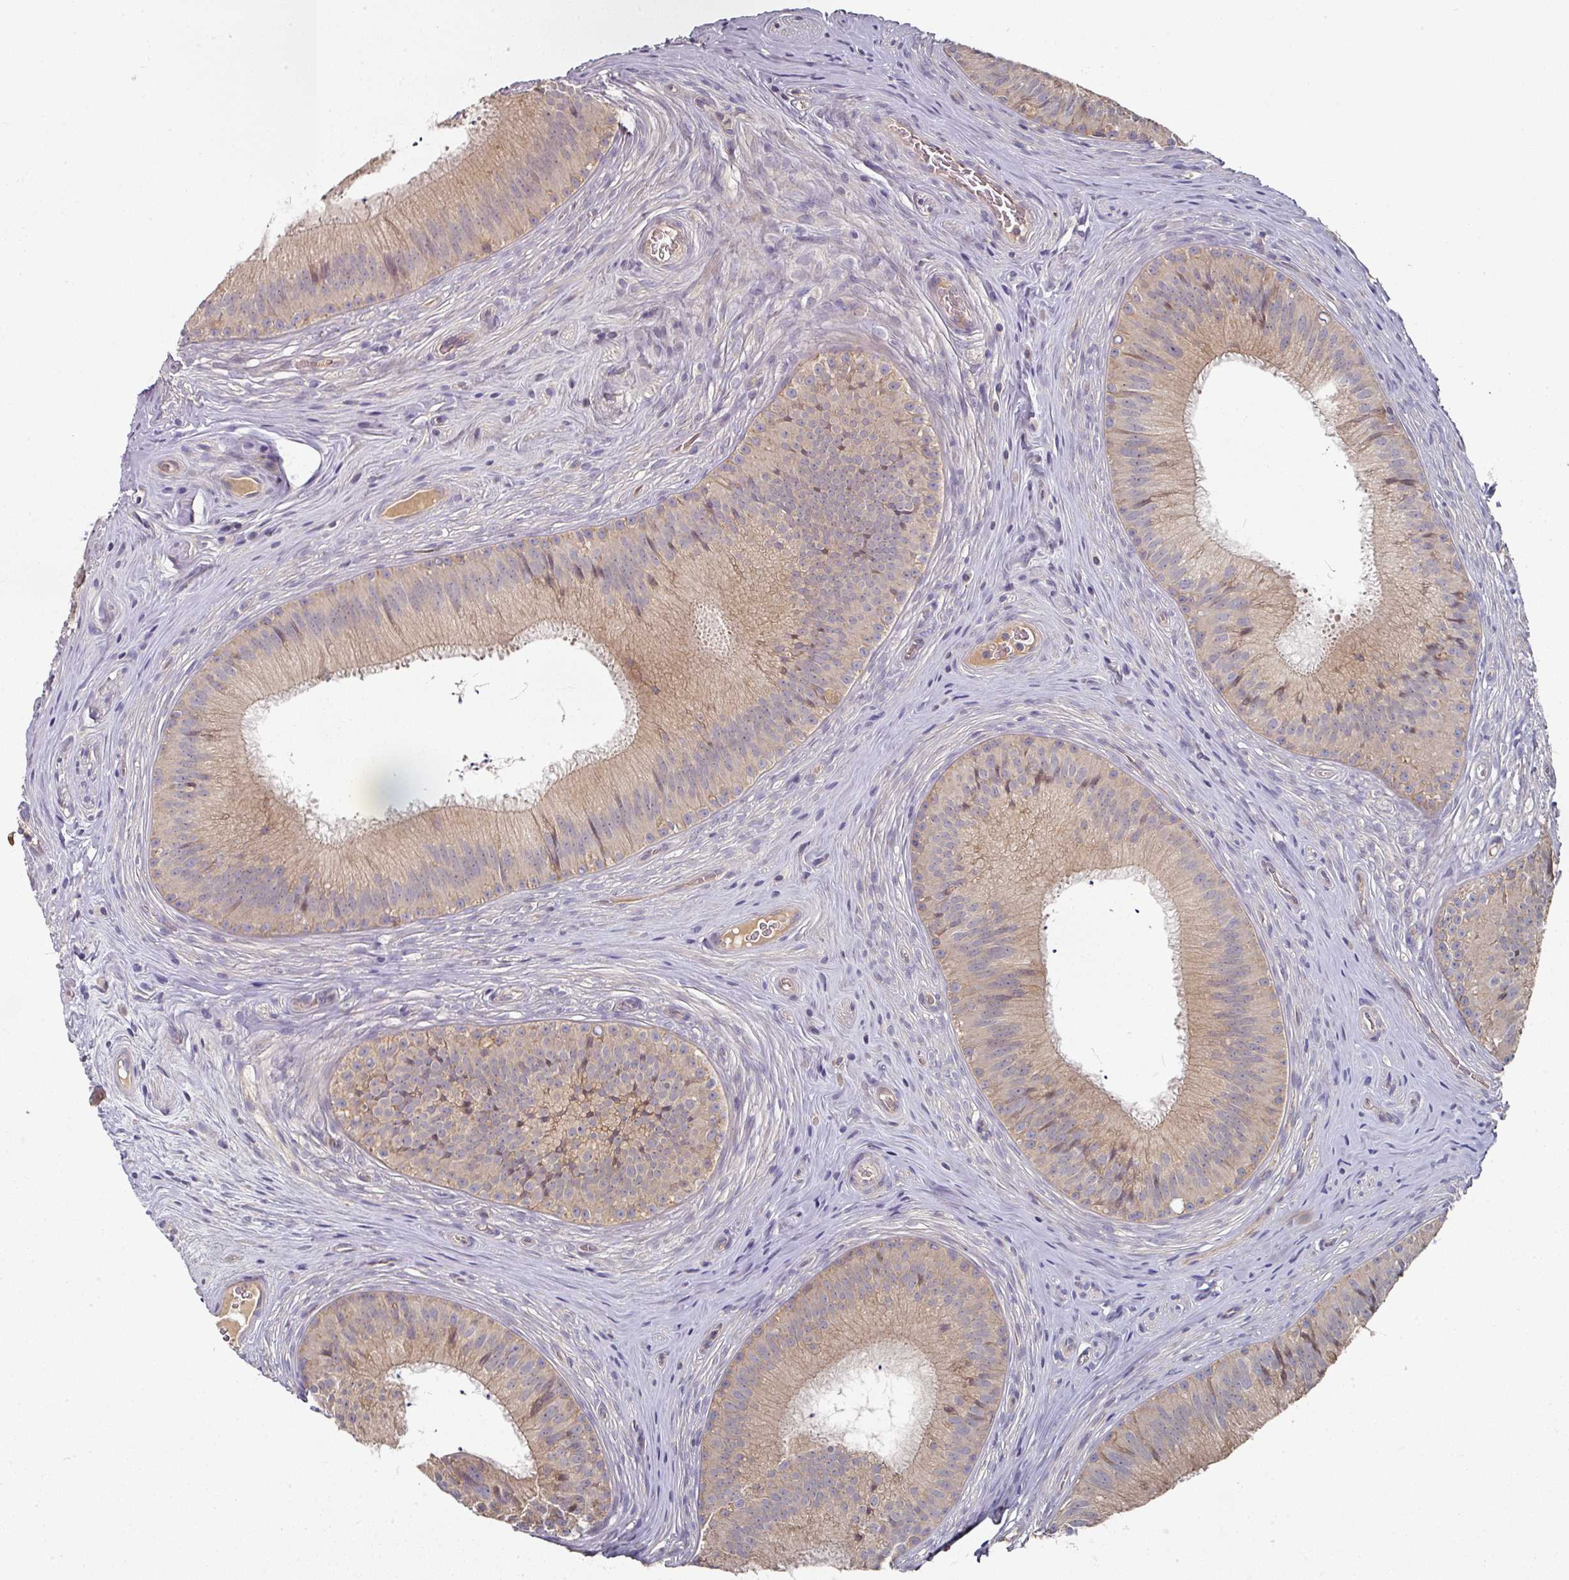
{"staining": {"intensity": "moderate", "quantity": "25%-75%", "location": "cytoplasmic/membranous"}, "tissue": "epididymis", "cell_type": "Glandular cells", "image_type": "normal", "snomed": [{"axis": "morphology", "description": "Normal tissue, NOS"}, {"axis": "topography", "description": "Epididymis"}], "caption": "This micrograph reveals immunohistochemistry staining of unremarkable epididymis, with medium moderate cytoplasmic/membranous positivity in about 25%-75% of glandular cells.", "gene": "DNAJC7", "patient": {"sex": "male", "age": 24}}